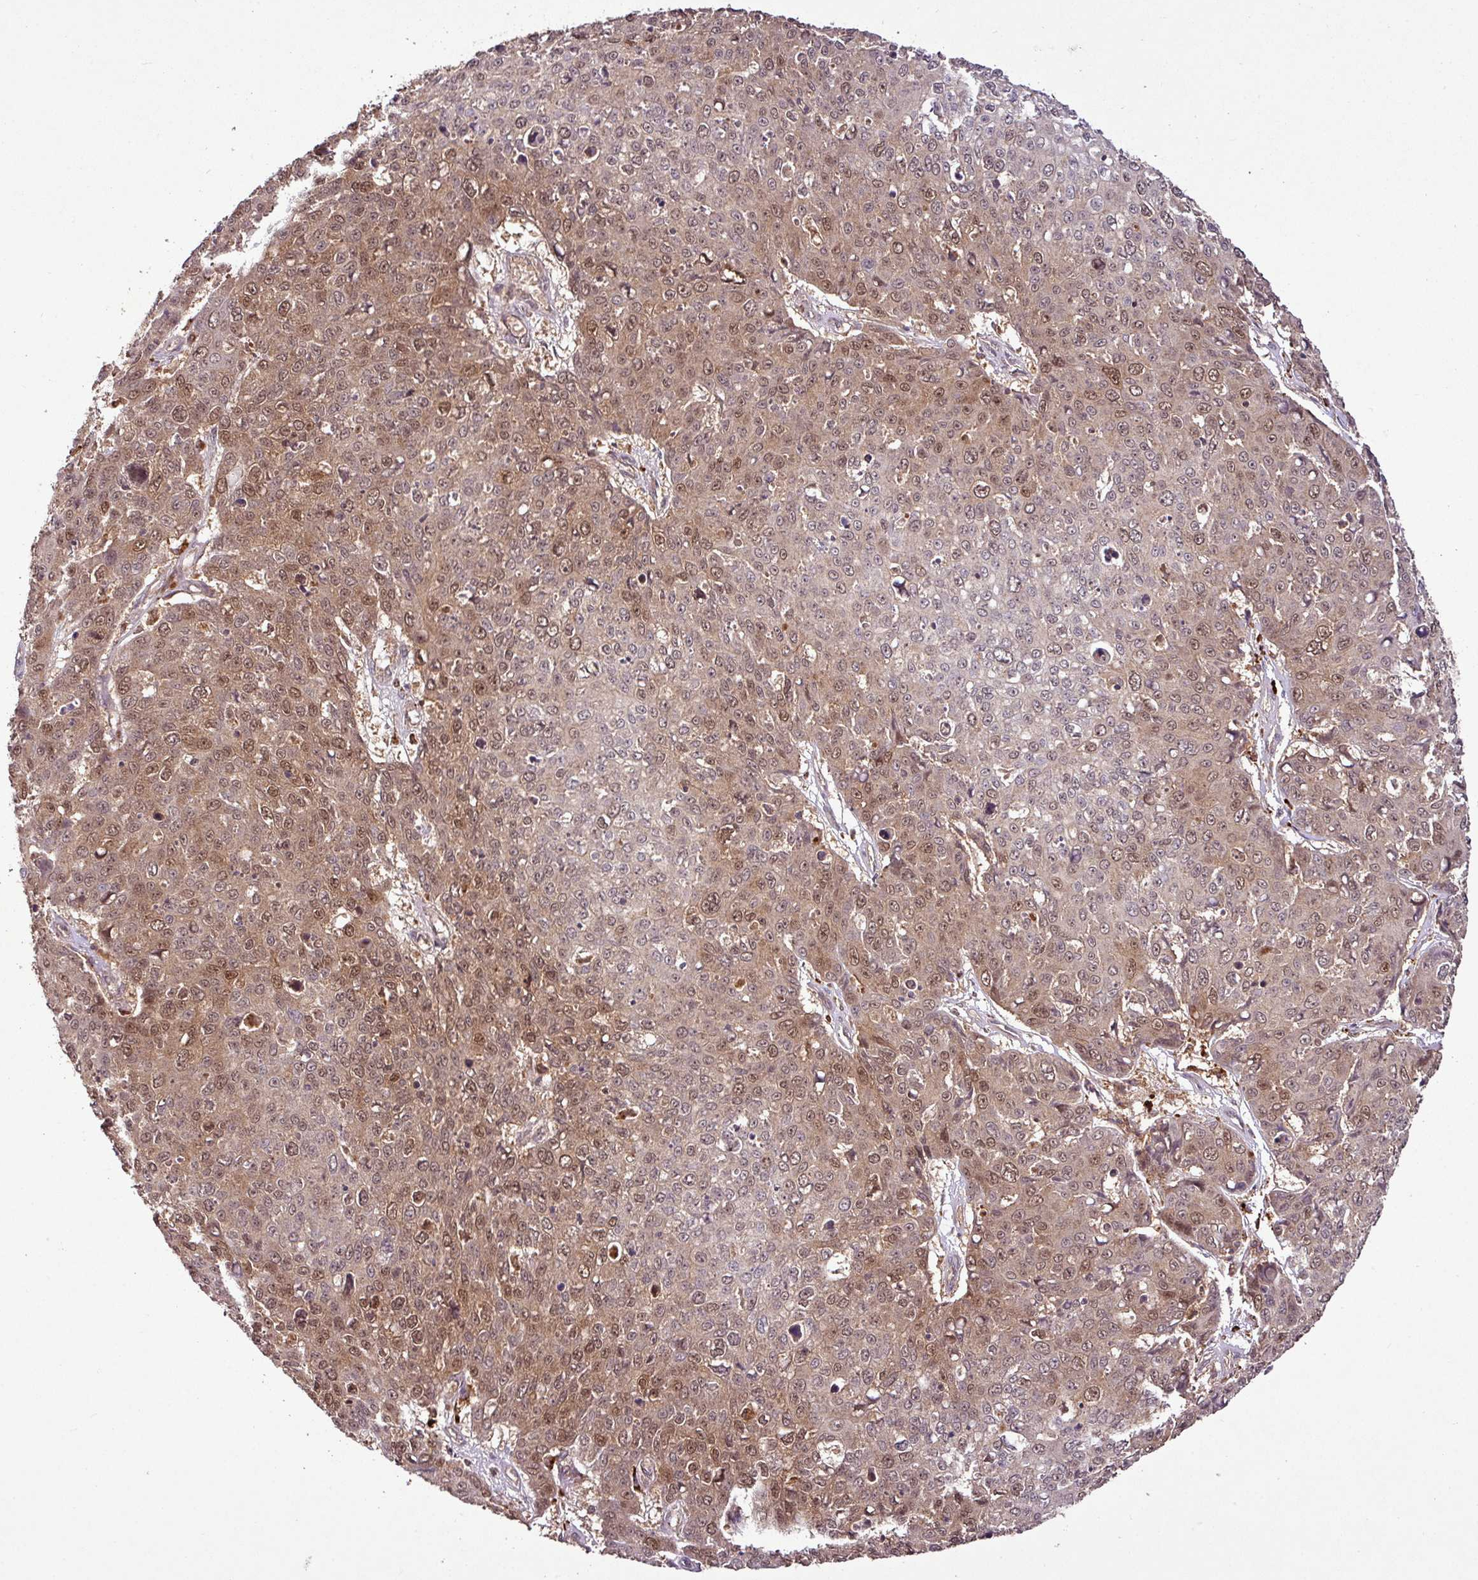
{"staining": {"intensity": "moderate", "quantity": ">75%", "location": "nuclear"}, "tissue": "skin cancer", "cell_type": "Tumor cells", "image_type": "cancer", "snomed": [{"axis": "morphology", "description": "Squamous cell carcinoma, NOS"}, {"axis": "topography", "description": "Skin"}], "caption": "Squamous cell carcinoma (skin) tissue exhibits moderate nuclear expression in approximately >75% of tumor cells", "gene": "FAIM", "patient": {"sex": "male", "age": 71}}